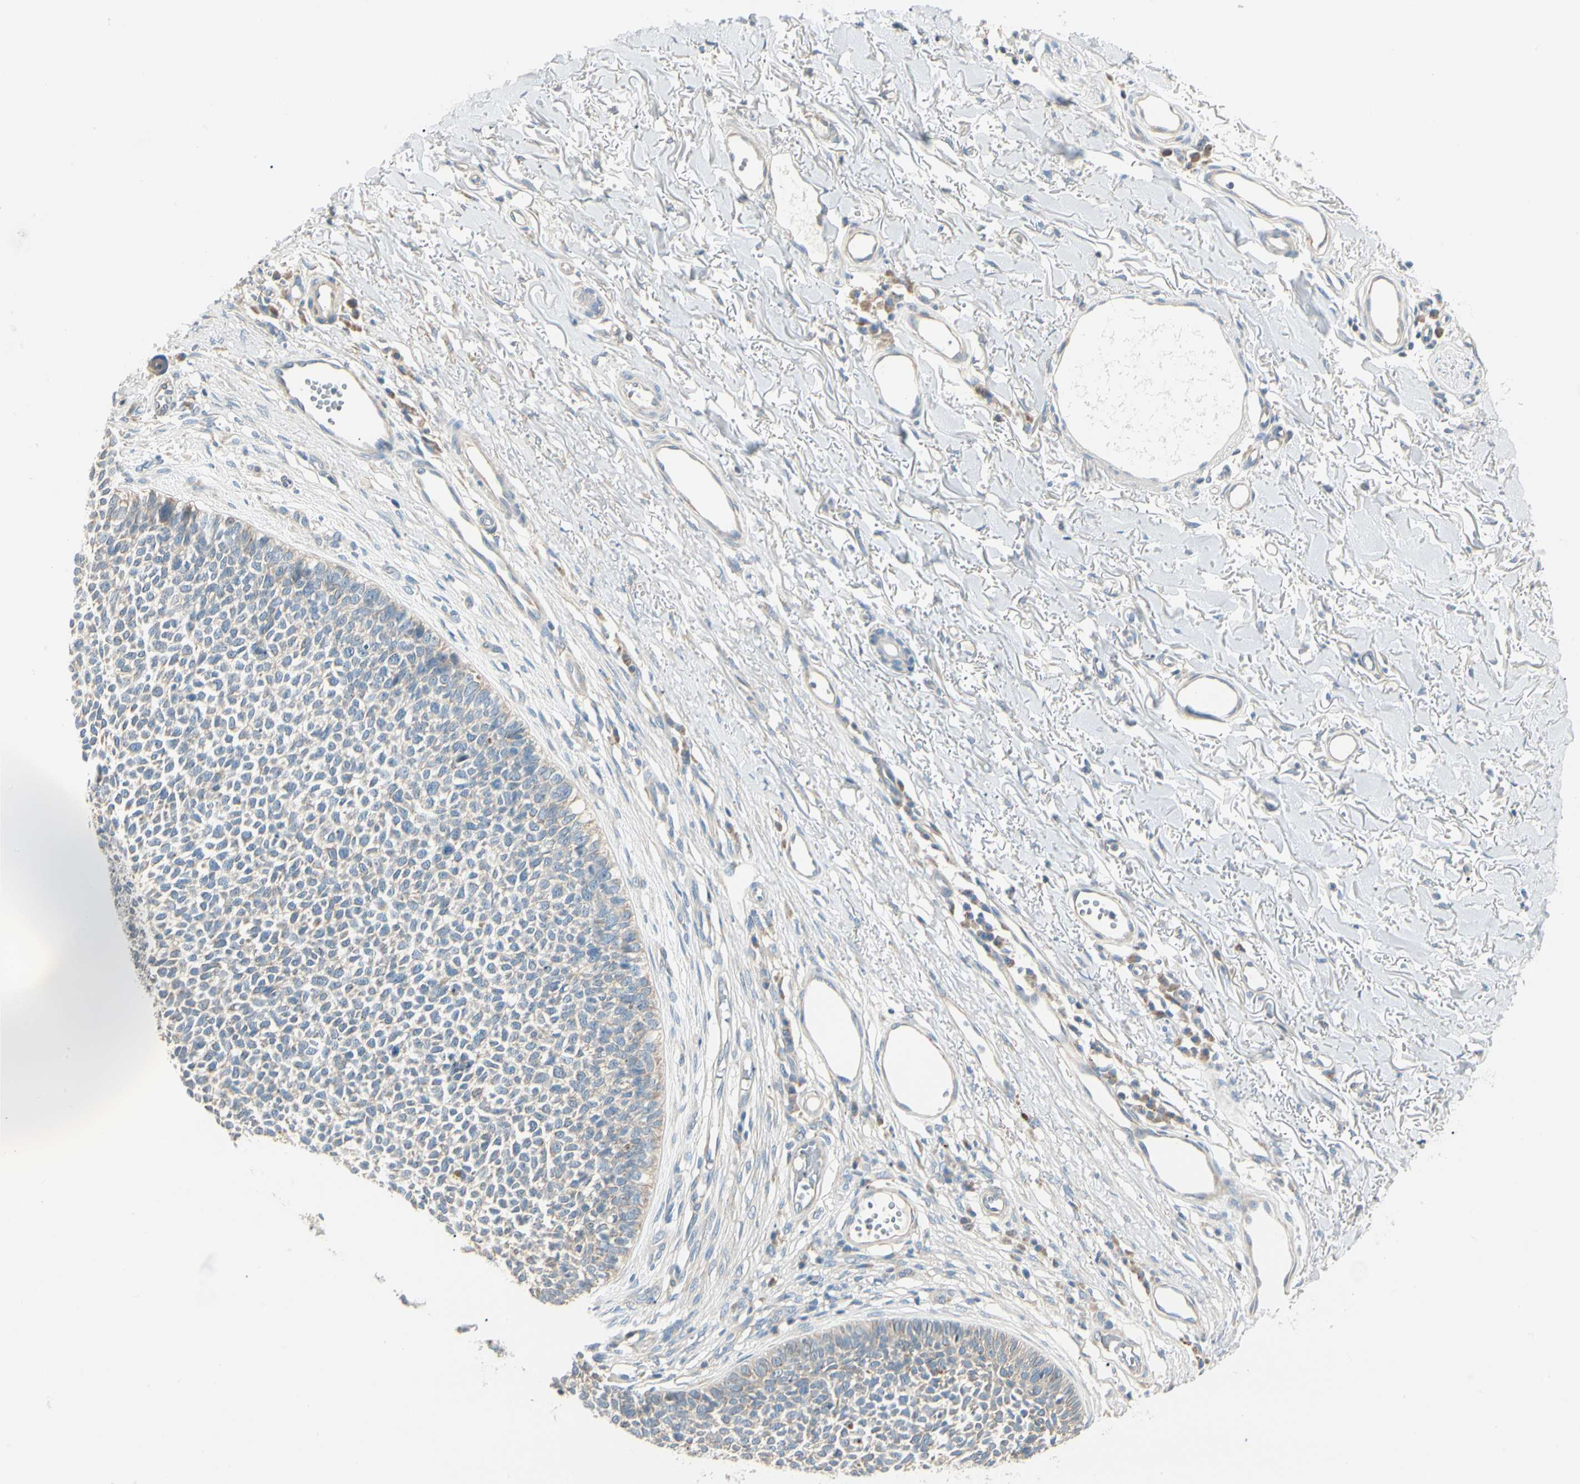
{"staining": {"intensity": "negative", "quantity": "none", "location": "none"}, "tissue": "skin cancer", "cell_type": "Tumor cells", "image_type": "cancer", "snomed": [{"axis": "morphology", "description": "Basal cell carcinoma"}, {"axis": "topography", "description": "Skin"}], "caption": "Immunohistochemistry (IHC) micrograph of neoplastic tissue: skin basal cell carcinoma stained with DAB shows no significant protein expression in tumor cells.", "gene": "DUSP12", "patient": {"sex": "female", "age": 84}}